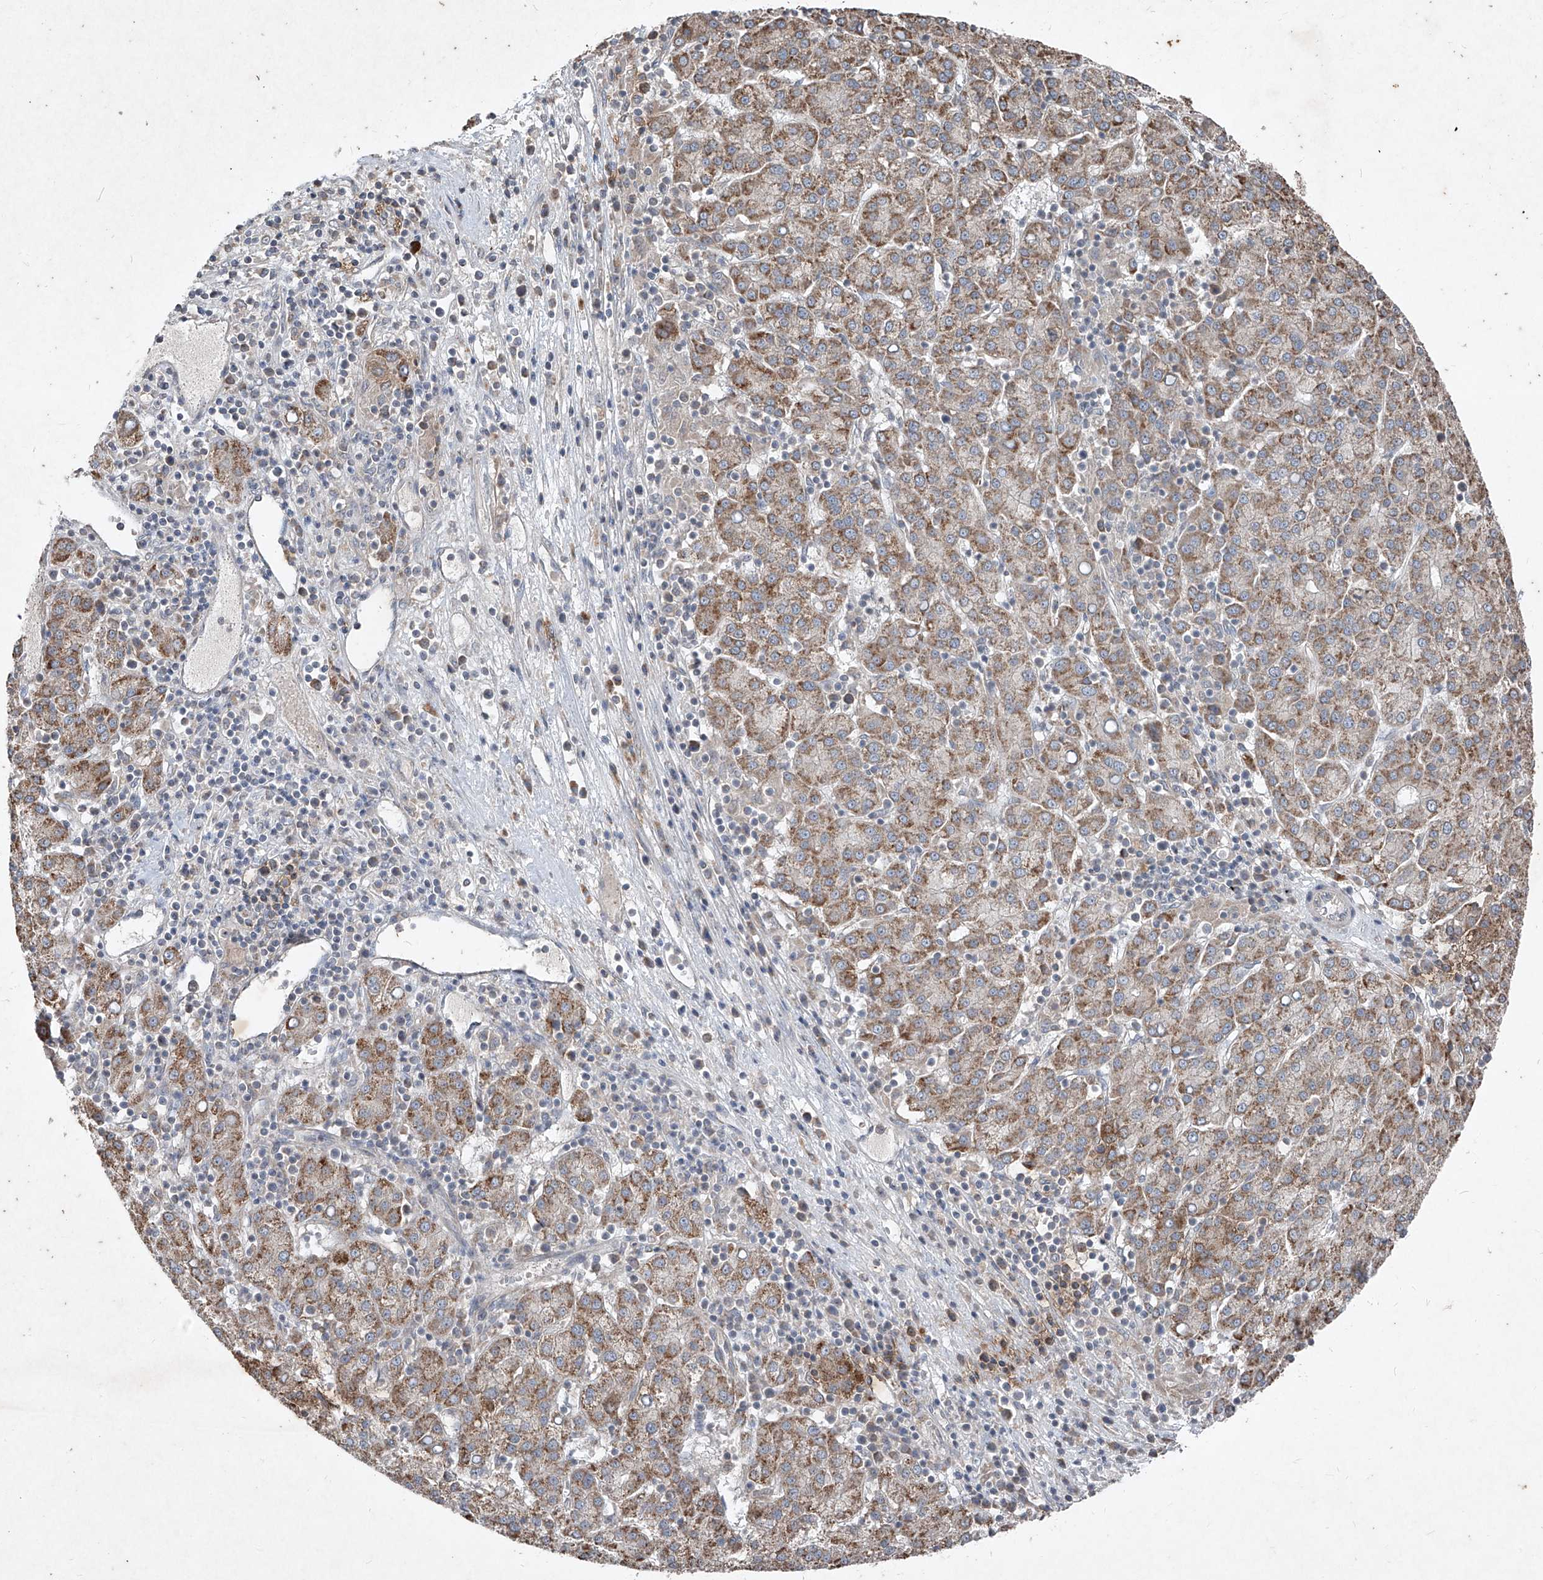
{"staining": {"intensity": "moderate", "quantity": ">75%", "location": "cytoplasmic/membranous"}, "tissue": "liver cancer", "cell_type": "Tumor cells", "image_type": "cancer", "snomed": [{"axis": "morphology", "description": "Carcinoma, Hepatocellular, NOS"}, {"axis": "topography", "description": "Liver"}], "caption": "Immunohistochemical staining of liver cancer (hepatocellular carcinoma) reveals medium levels of moderate cytoplasmic/membranous protein positivity in about >75% of tumor cells.", "gene": "ABCD3", "patient": {"sex": "female", "age": 58}}